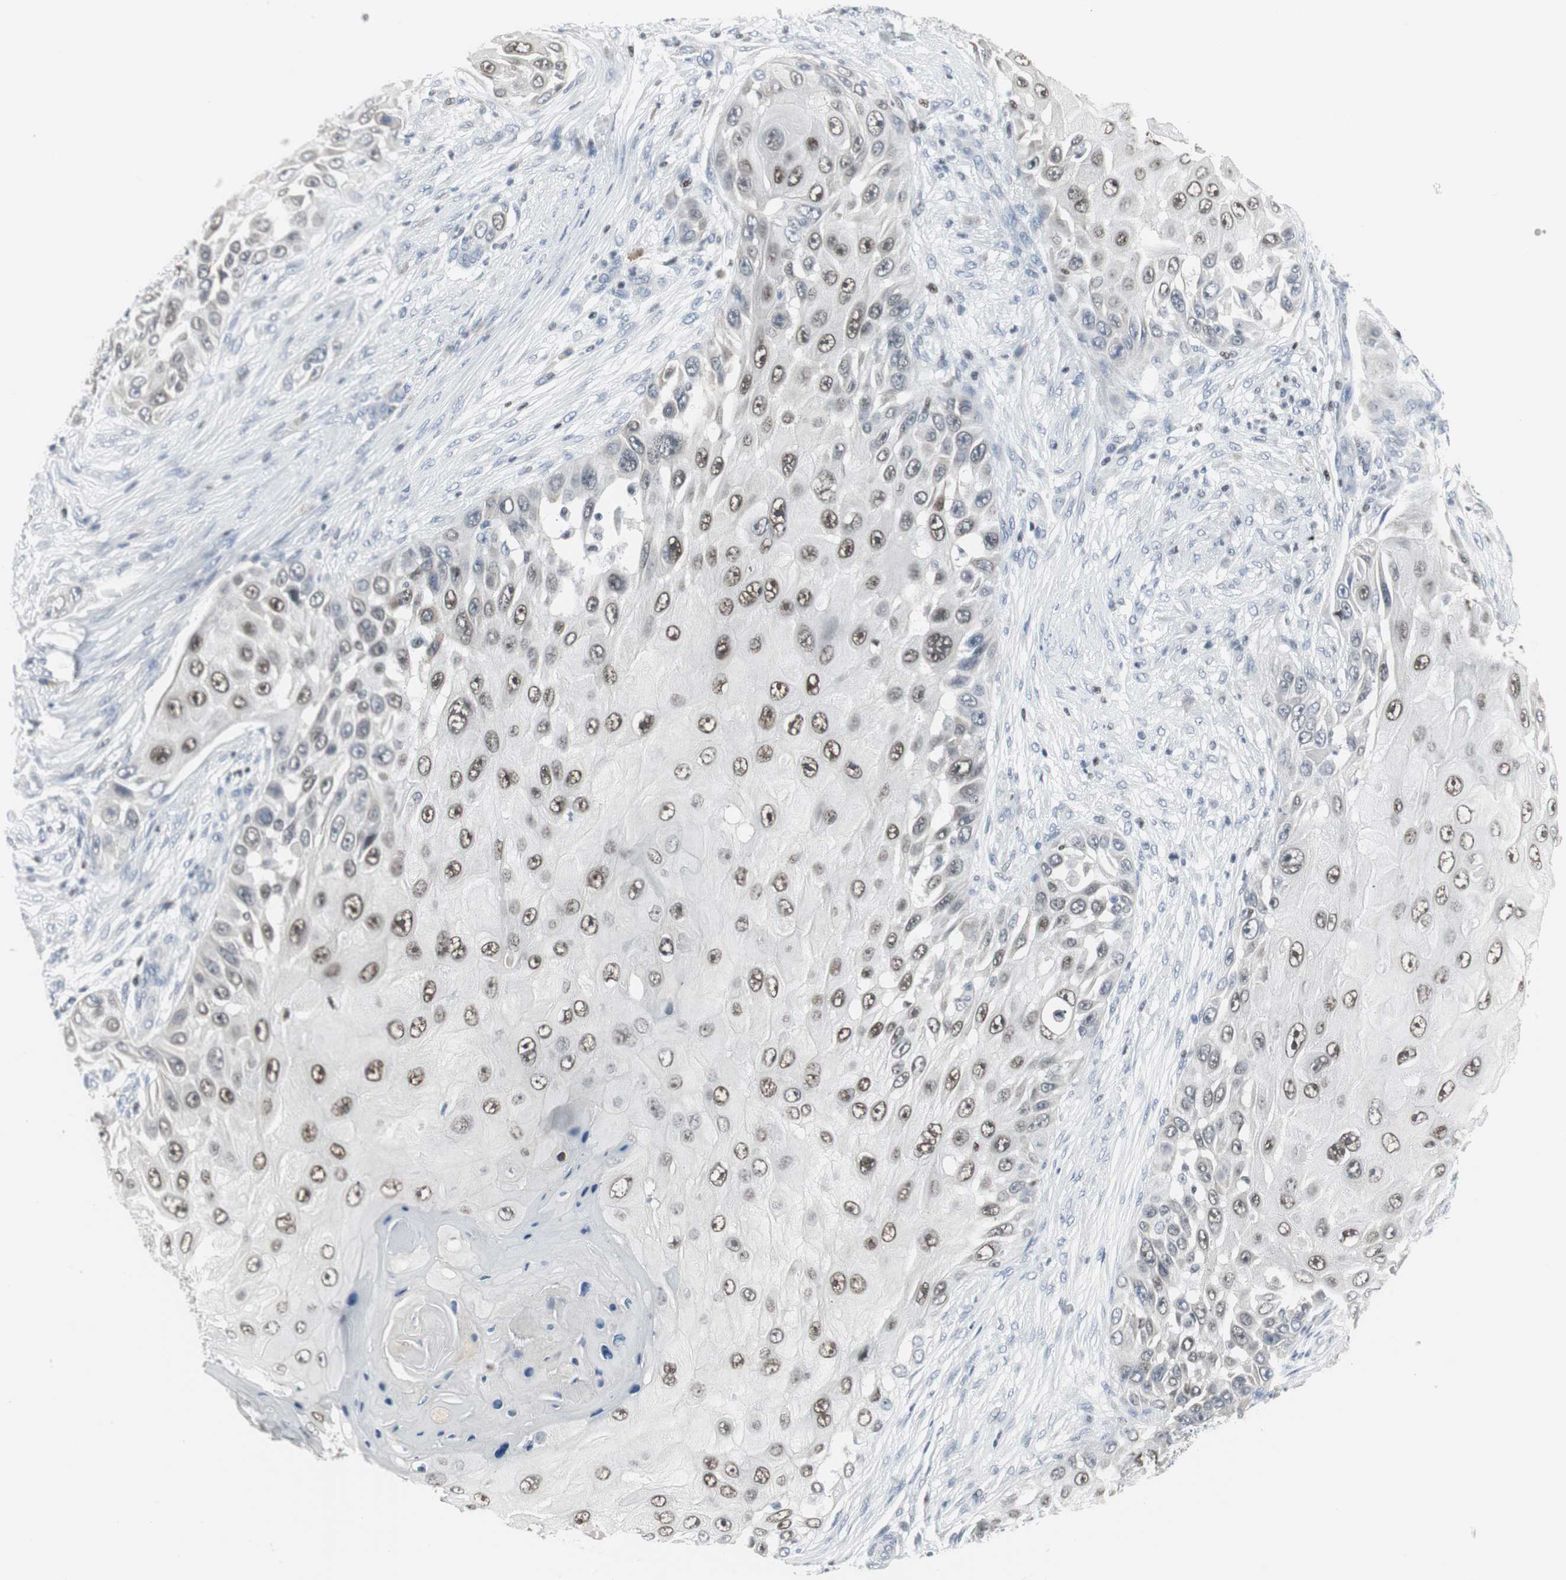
{"staining": {"intensity": "moderate", "quantity": ">75%", "location": "nuclear"}, "tissue": "skin cancer", "cell_type": "Tumor cells", "image_type": "cancer", "snomed": [{"axis": "morphology", "description": "Squamous cell carcinoma, NOS"}, {"axis": "topography", "description": "Skin"}], "caption": "A histopathology image of human skin cancer (squamous cell carcinoma) stained for a protein demonstrates moderate nuclear brown staining in tumor cells. (DAB IHC, brown staining for protein, blue staining for nuclei).", "gene": "ZBTB7B", "patient": {"sex": "female", "age": 44}}